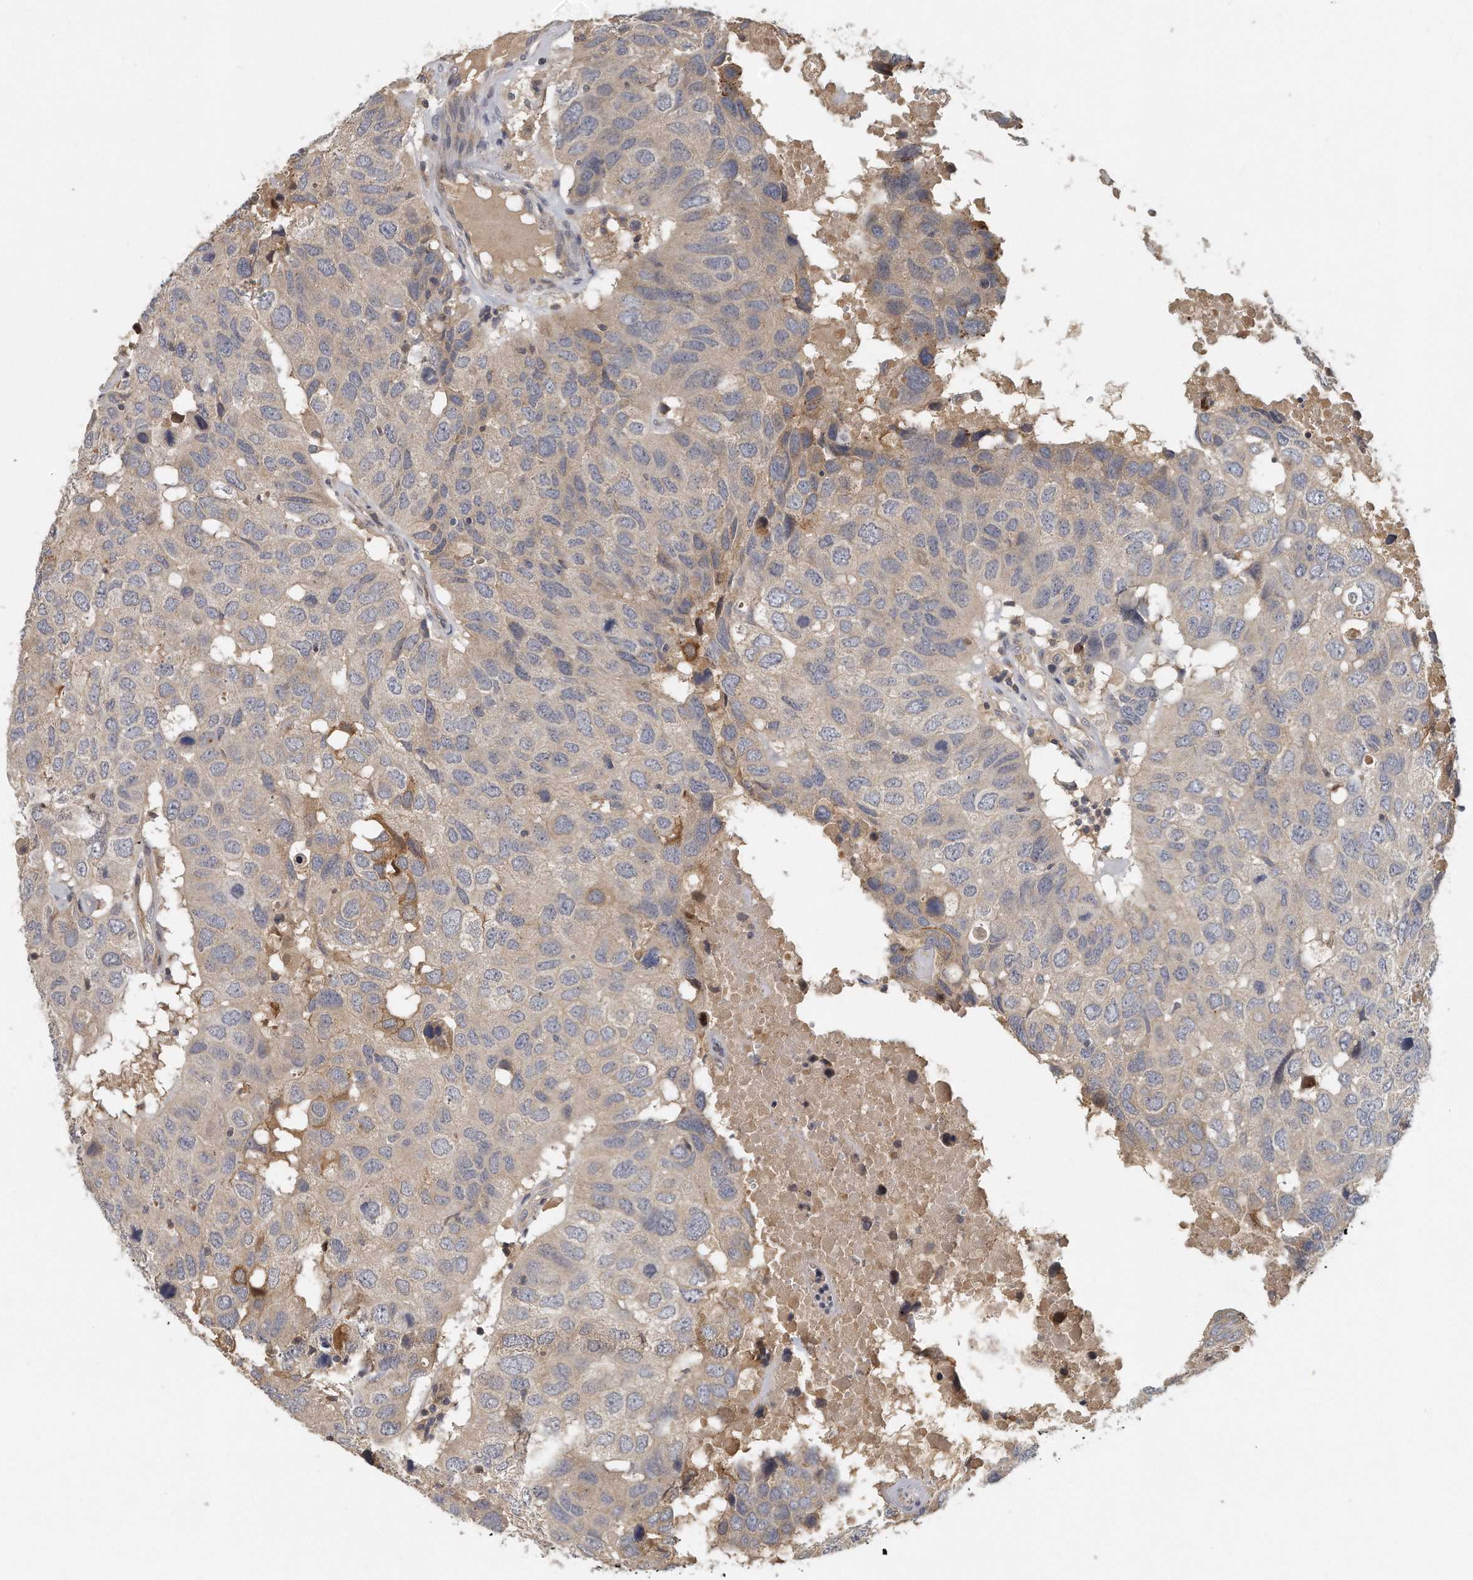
{"staining": {"intensity": "weak", "quantity": "25%-75%", "location": "cytoplasmic/membranous"}, "tissue": "head and neck cancer", "cell_type": "Tumor cells", "image_type": "cancer", "snomed": [{"axis": "morphology", "description": "Squamous cell carcinoma, NOS"}, {"axis": "topography", "description": "Head-Neck"}], "caption": "Immunohistochemistry of human squamous cell carcinoma (head and neck) reveals low levels of weak cytoplasmic/membranous positivity in approximately 25%-75% of tumor cells. (DAB IHC with brightfield microscopy, high magnification).", "gene": "TRAPPC14", "patient": {"sex": "male", "age": 66}}